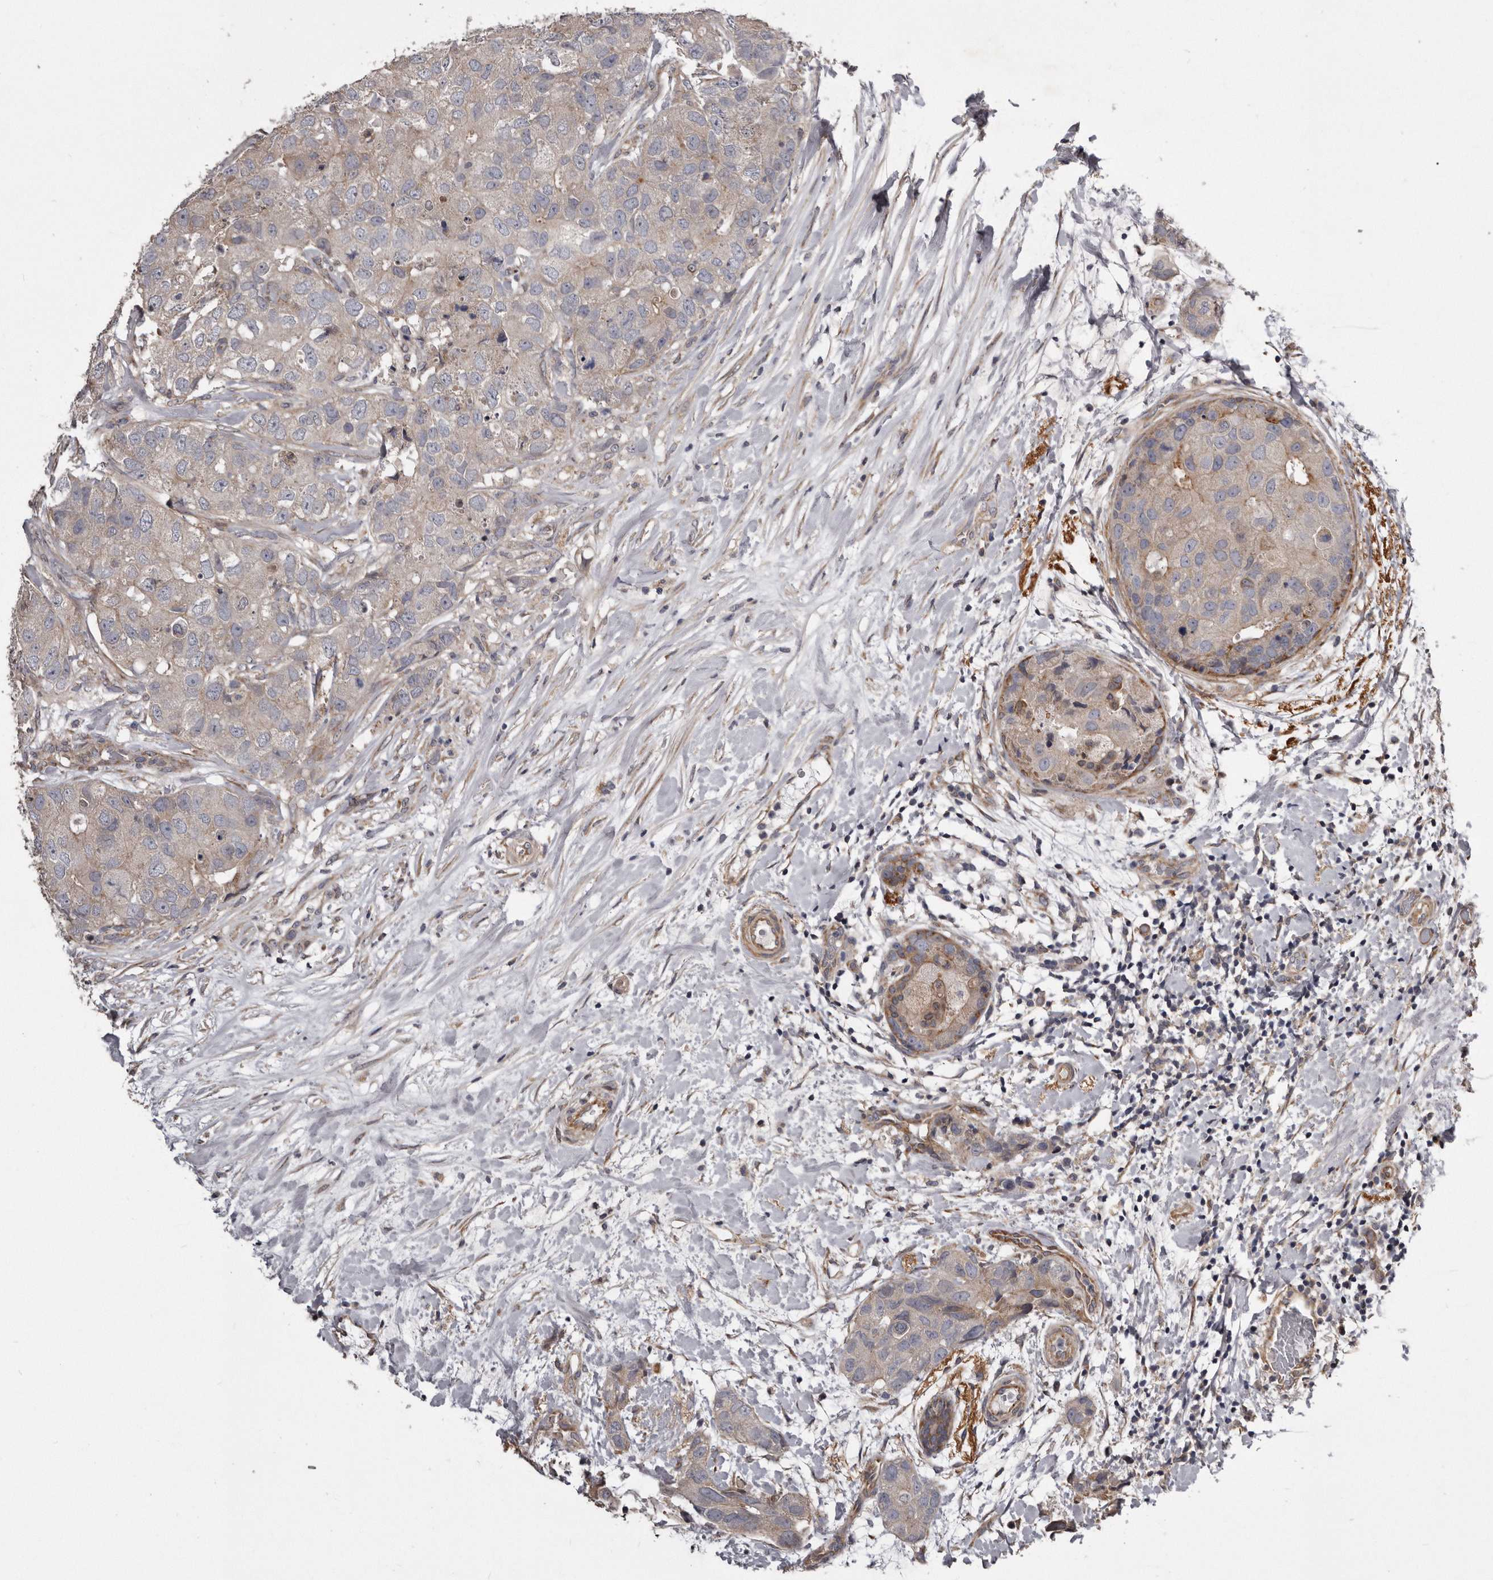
{"staining": {"intensity": "weak", "quantity": "<25%", "location": "cytoplasmic/membranous"}, "tissue": "breast cancer", "cell_type": "Tumor cells", "image_type": "cancer", "snomed": [{"axis": "morphology", "description": "Duct carcinoma"}, {"axis": "topography", "description": "Breast"}], "caption": "DAB immunohistochemical staining of invasive ductal carcinoma (breast) displays no significant staining in tumor cells. (Brightfield microscopy of DAB immunohistochemistry (IHC) at high magnification).", "gene": "ARMCX1", "patient": {"sex": "female", "age": 62}}